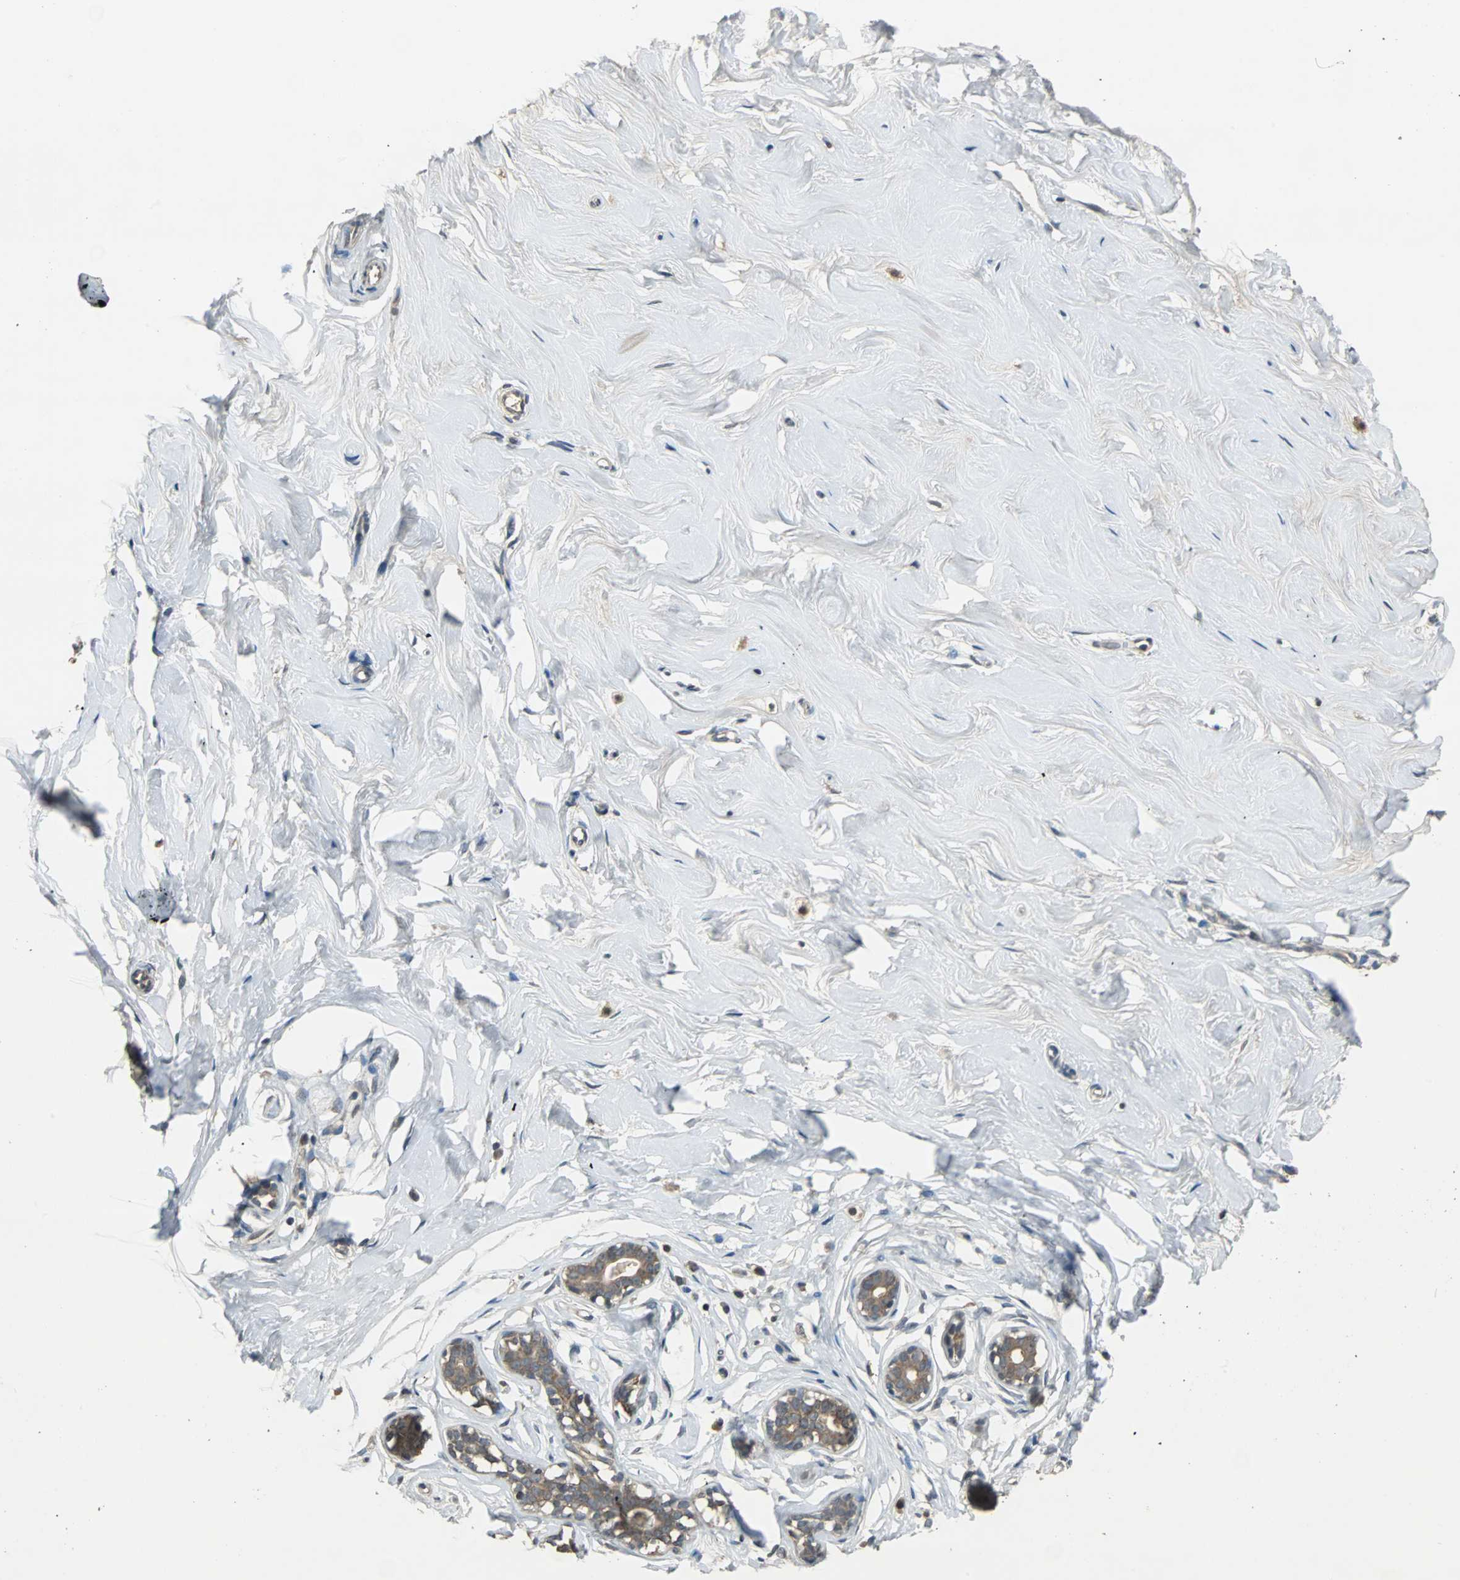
{"staining": {"intensity": "negative", "quantity": "none", "location": "none"}, "tissue": "breast", "cell_type": "Adipocytes", "image_type": "normal", "snomed": [{"axis": "morphology", "description": "Normal tissue, NOS"}, {"axis": "topography", "description": "Breast"}], "caption": "This is an IHC histopathology image of normal breast. There is no positivity in adipocytes.", "gene": "ABHD2", "patient": {"sex": "female", "age": 23}}